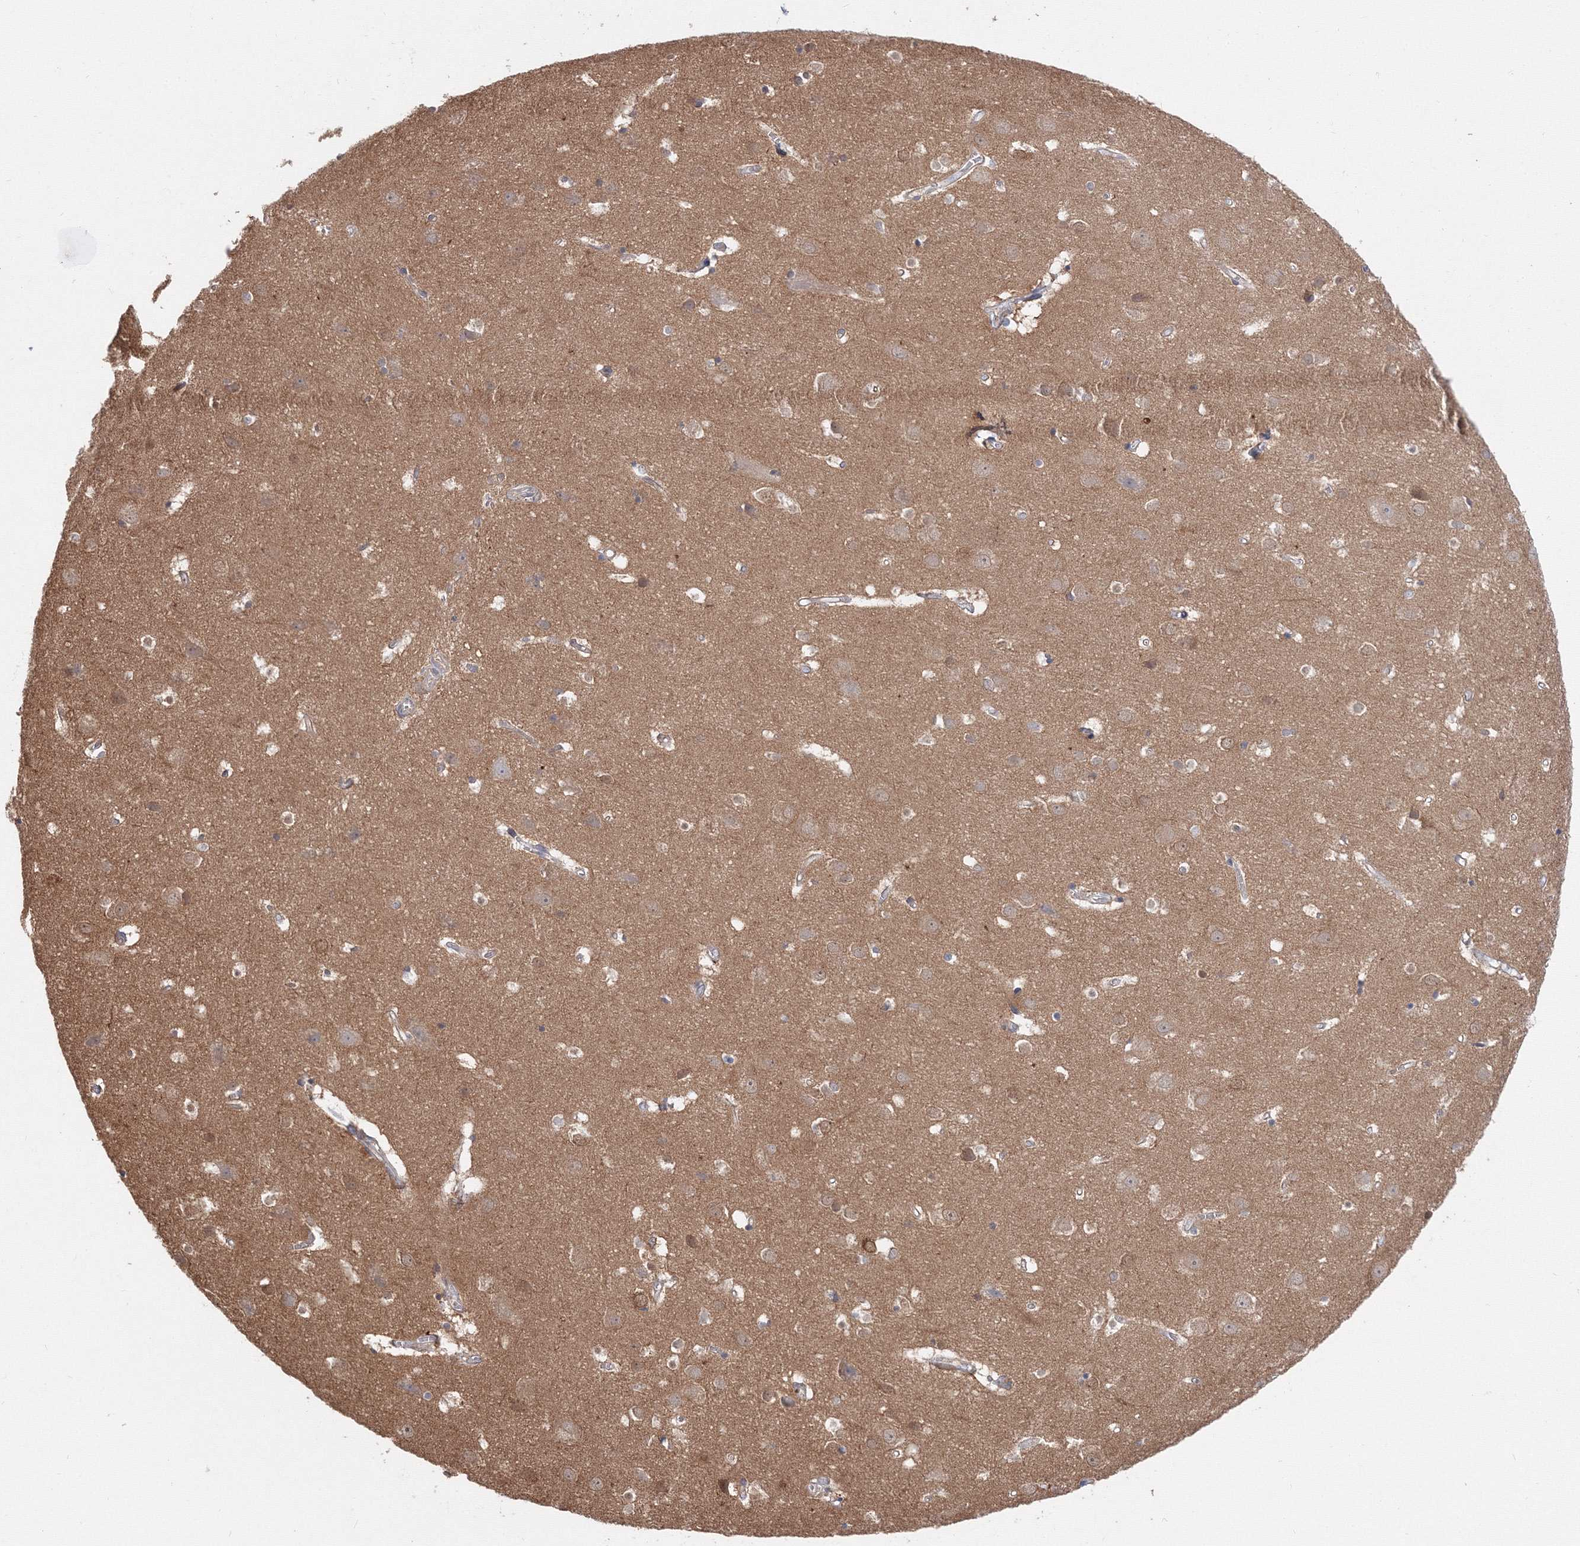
{"staining": {"intensity": "negative", "quantity": "none", "location": "none"}, "tissue": "cerebral cortex", "cell_type": "Endothelial cells", "image_type": "normal", "snomed": [{"axis": "morphology", "description": "Normal tissue, NOS"}, {"axis": "topography", "description": "Cerebral cortex"}], "caption": "Immunohistochemistry photomicrograph of unremarkable cerebral cortex: human cerebral cortex stained with DAB demonstrates no significant protein staining in endothelial cells. (Immunohistochemistry, brightfield microscopy, high magnification).", "gene": "ARHGAP21", "patient": {"sex": "male", "age": 54}}